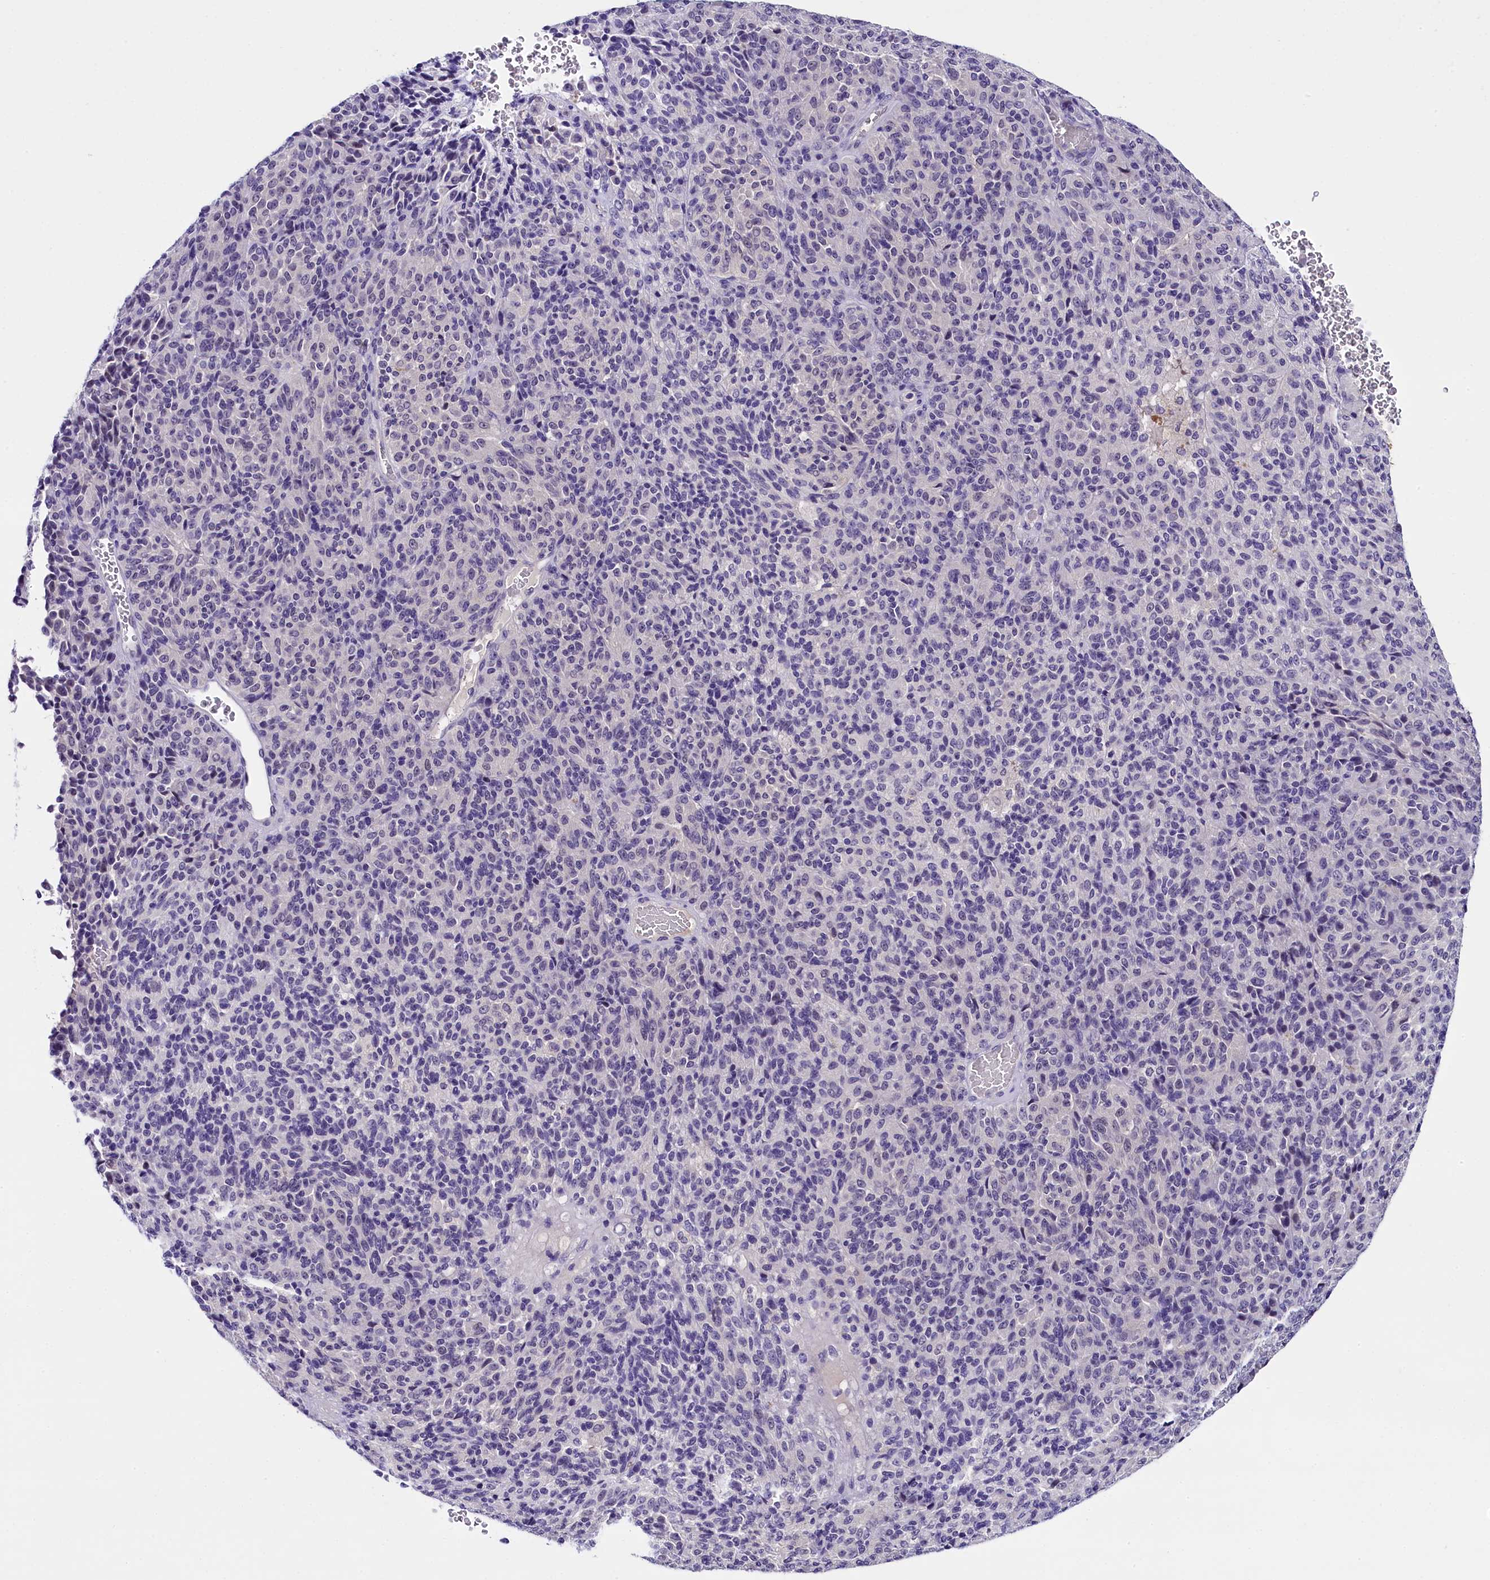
{"staining": {"intensity": "negative", "quantity": "none", "location": "none"}, "tissue": "melanoma", "cell_type": "Tumor cells", "image_type": "cancer", "snomed": [{"axis": "morphology", "description": "Malignant melanoma, Metastatic site"}, {"axis": "topography", "description": "Brain"}], "caption": "Melanoma was stained to show a protein in brown. There is no significant expression in tumor cells.", "gene": "IQCN", "patient": {"sex": "female", "age": 56}}